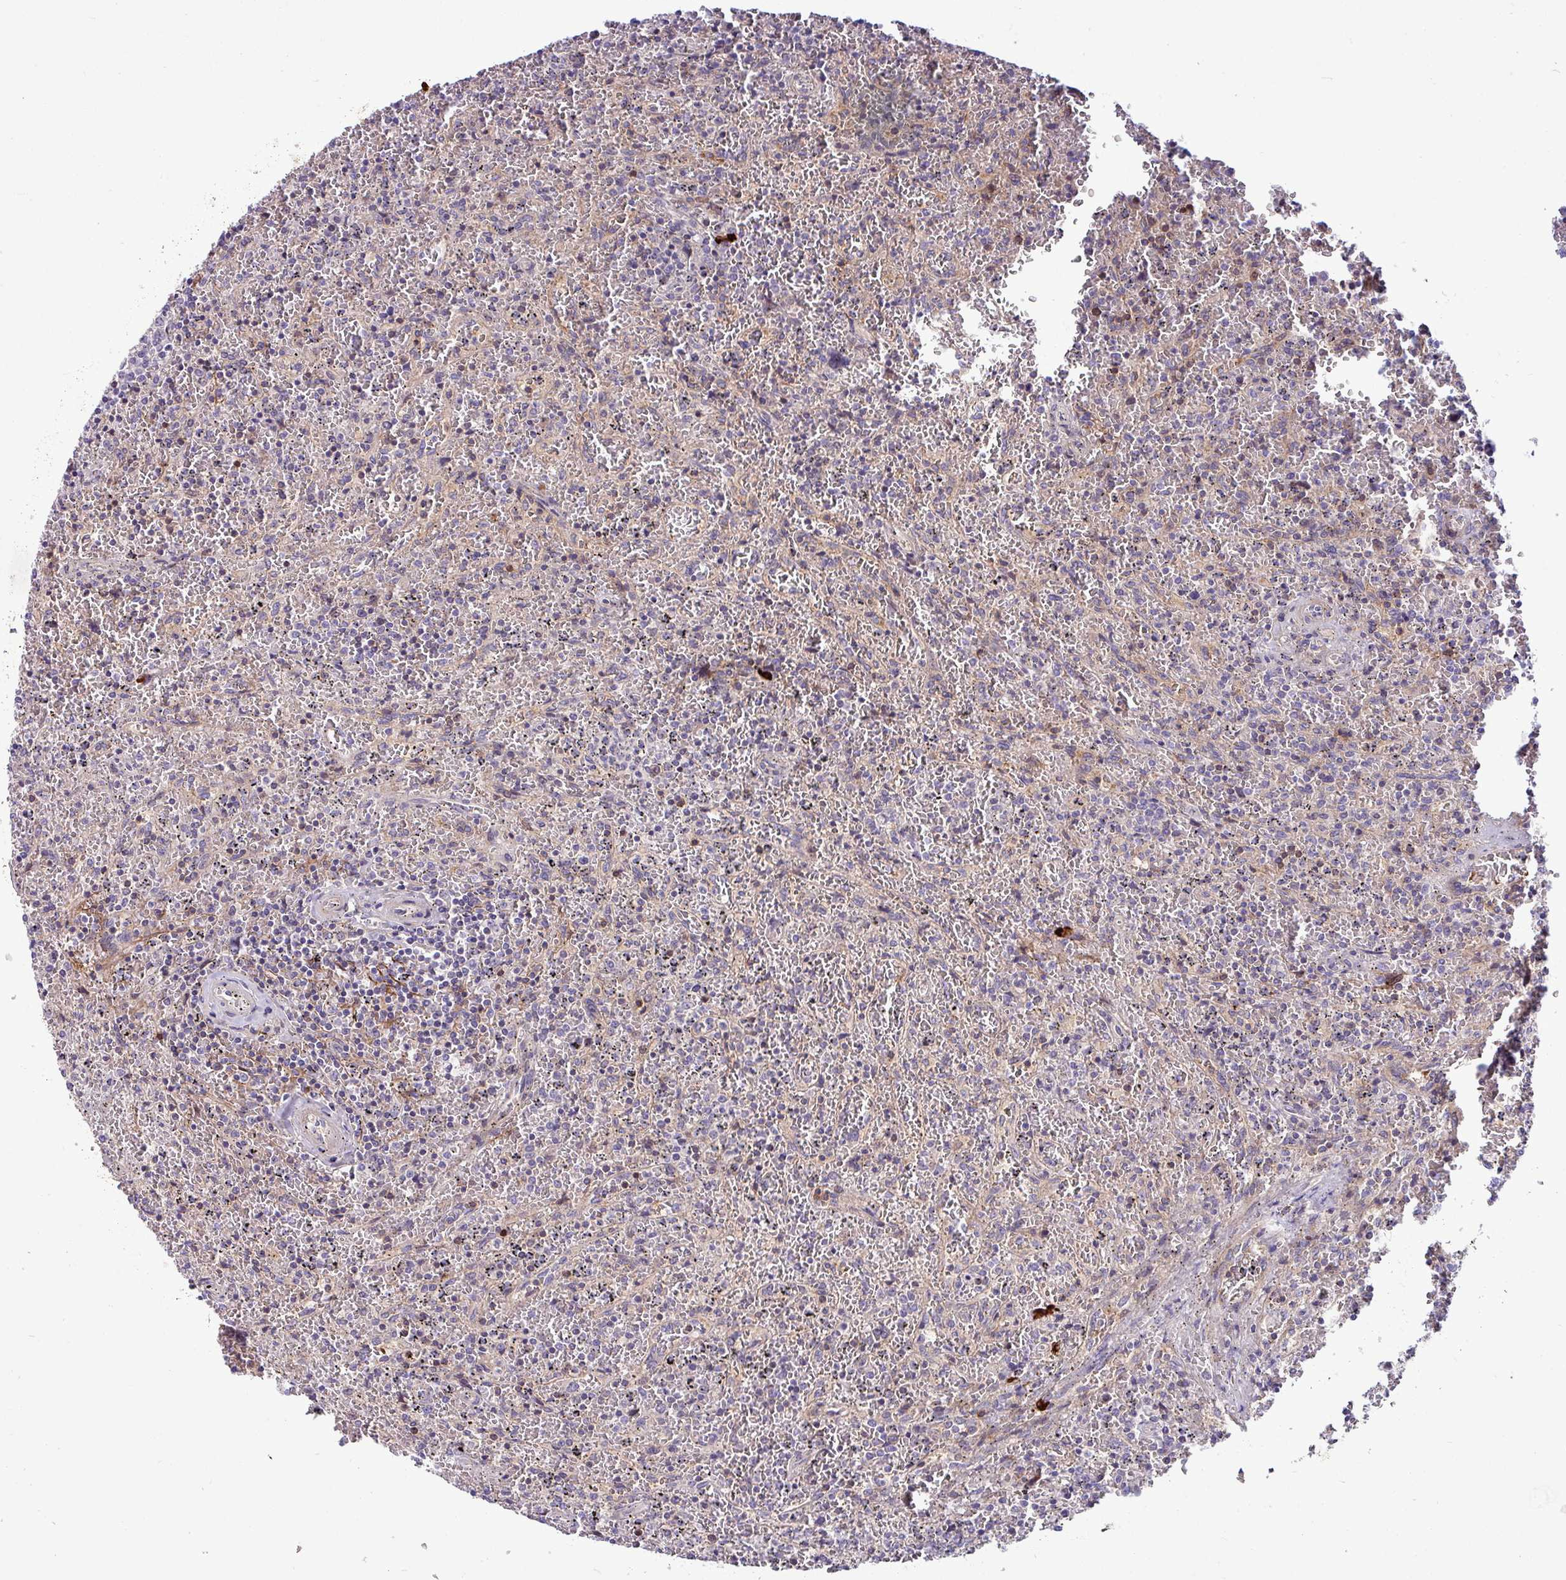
{"staining": {"intensity": "negative", "quantity": "none", "location": "none"}, "tissue": "lymphoma", "cell_type": "Tumor cells", "image_type": "cancer", "snomed": [{"axis": "morphology", "description": "Malignant lymphoma, non-Hodgkin's type, Low grade"}, {"axis": "topography", "description": "Spleen"}], "caption": "DAB immunohistochemical staining of malignant lymphoma, non-Hodgkin's type (low-grade) reveals no significant positivity in tumor cells. Brightfield microscopy of IHC stained with DAB (3,3'-diaminobenzidine) (brown) and hematoxylin (blue), captured at high magnification.", "gene": "B4GALNT4", "patient": {"sex": "female", "age": 64}}